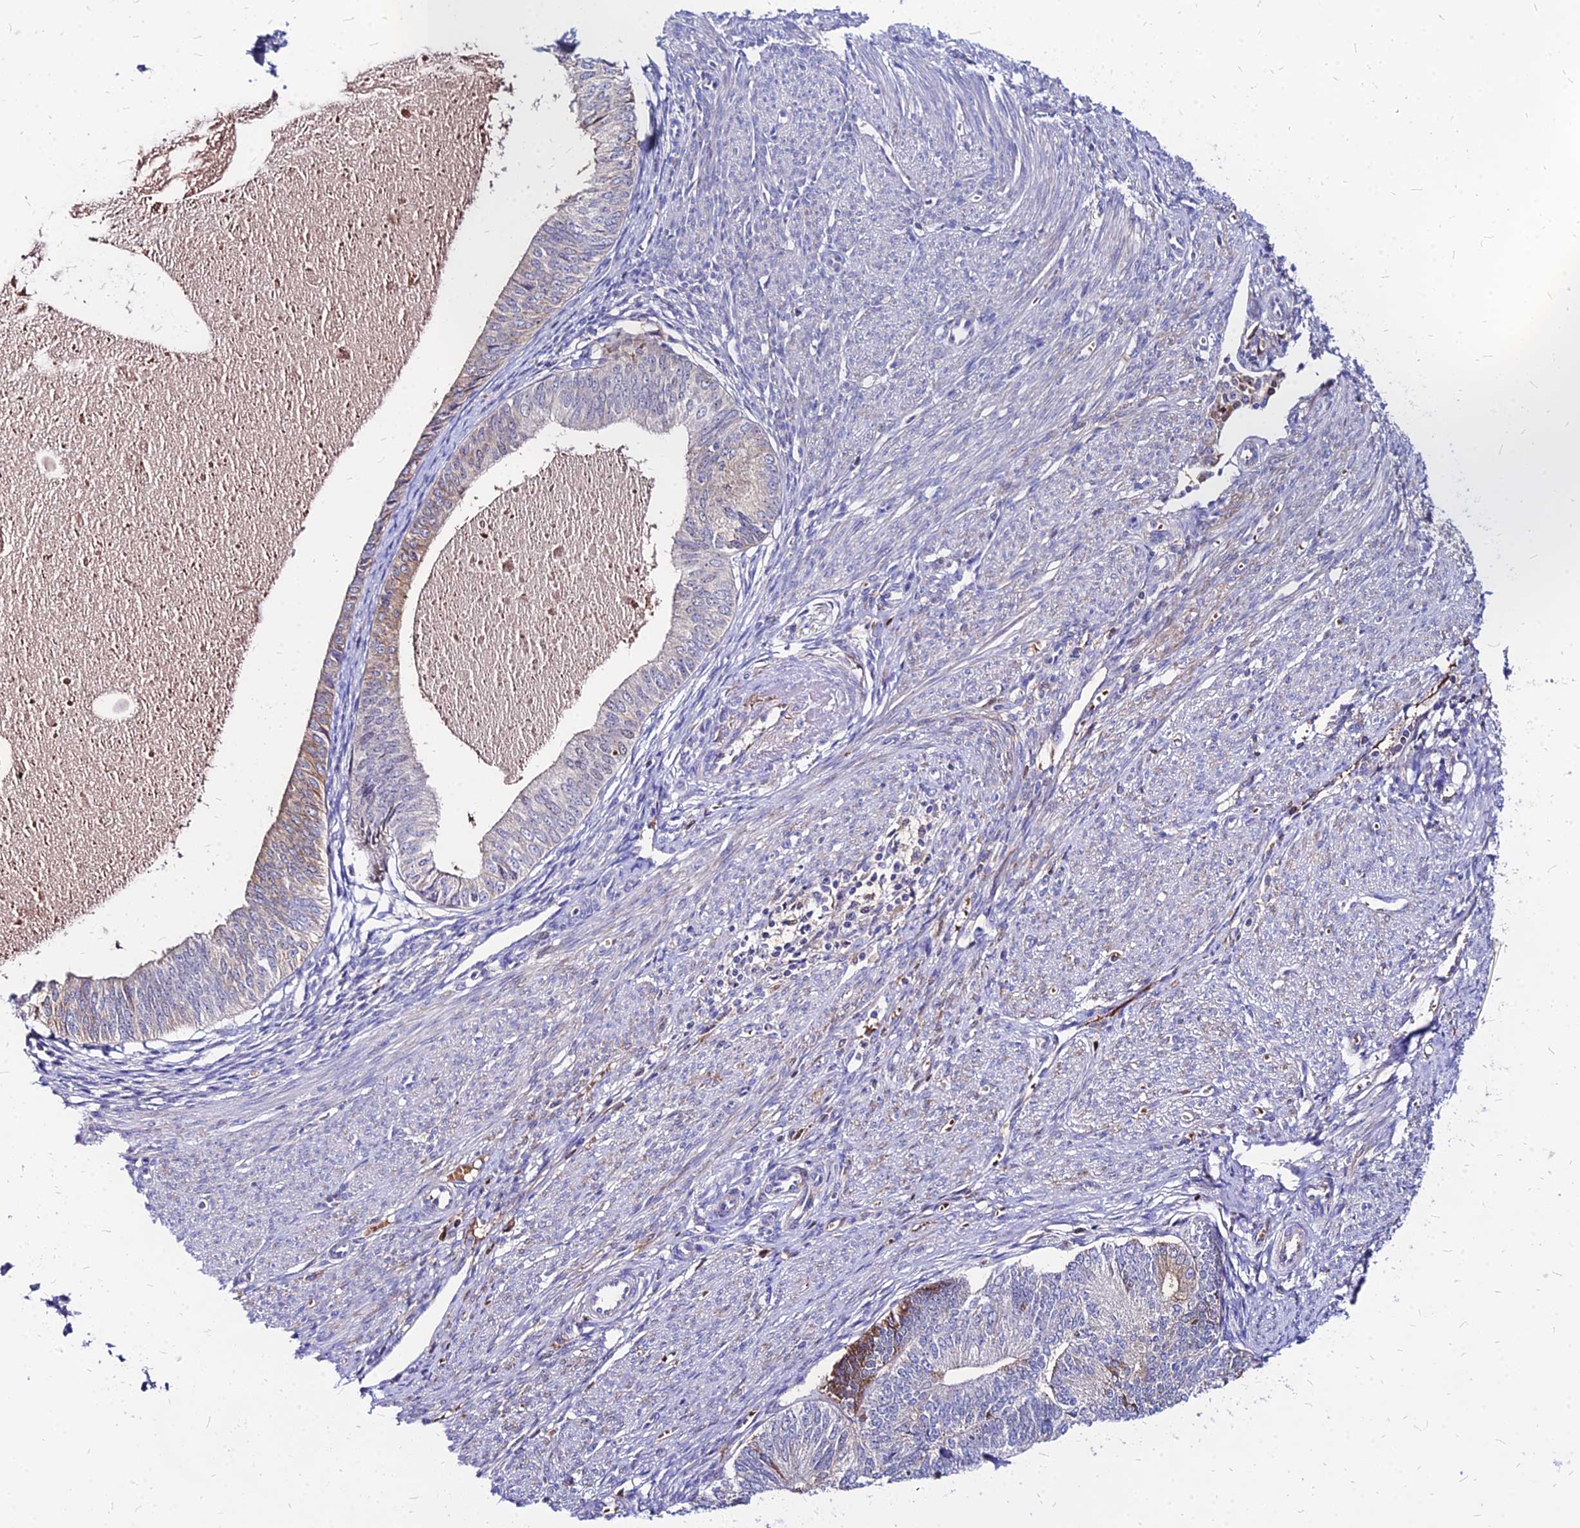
{"staining": {"intensity": "weak", "quantity": "<25%", "location": "cytoplasmic/membranous"}, "tissue": "endometrial cancer", "cell_type": "Tumor cells", "image_type": "cancer", "snomed": [{"axis": "morphology", "description": "Adenocarcinoma, NOS"}, {"axis": "topography", "description": "Endometrium"}], "caption": "High magnification brightfield microscopy of endometrial cancer stained with DAB (3,3'-diaminobenzidine) (brown) and counterstained with hematoxylin (blue): tumor cells show no significant positivity.", "gene": "ACSM6", "patient": {"sex": "female", "age": 68}}